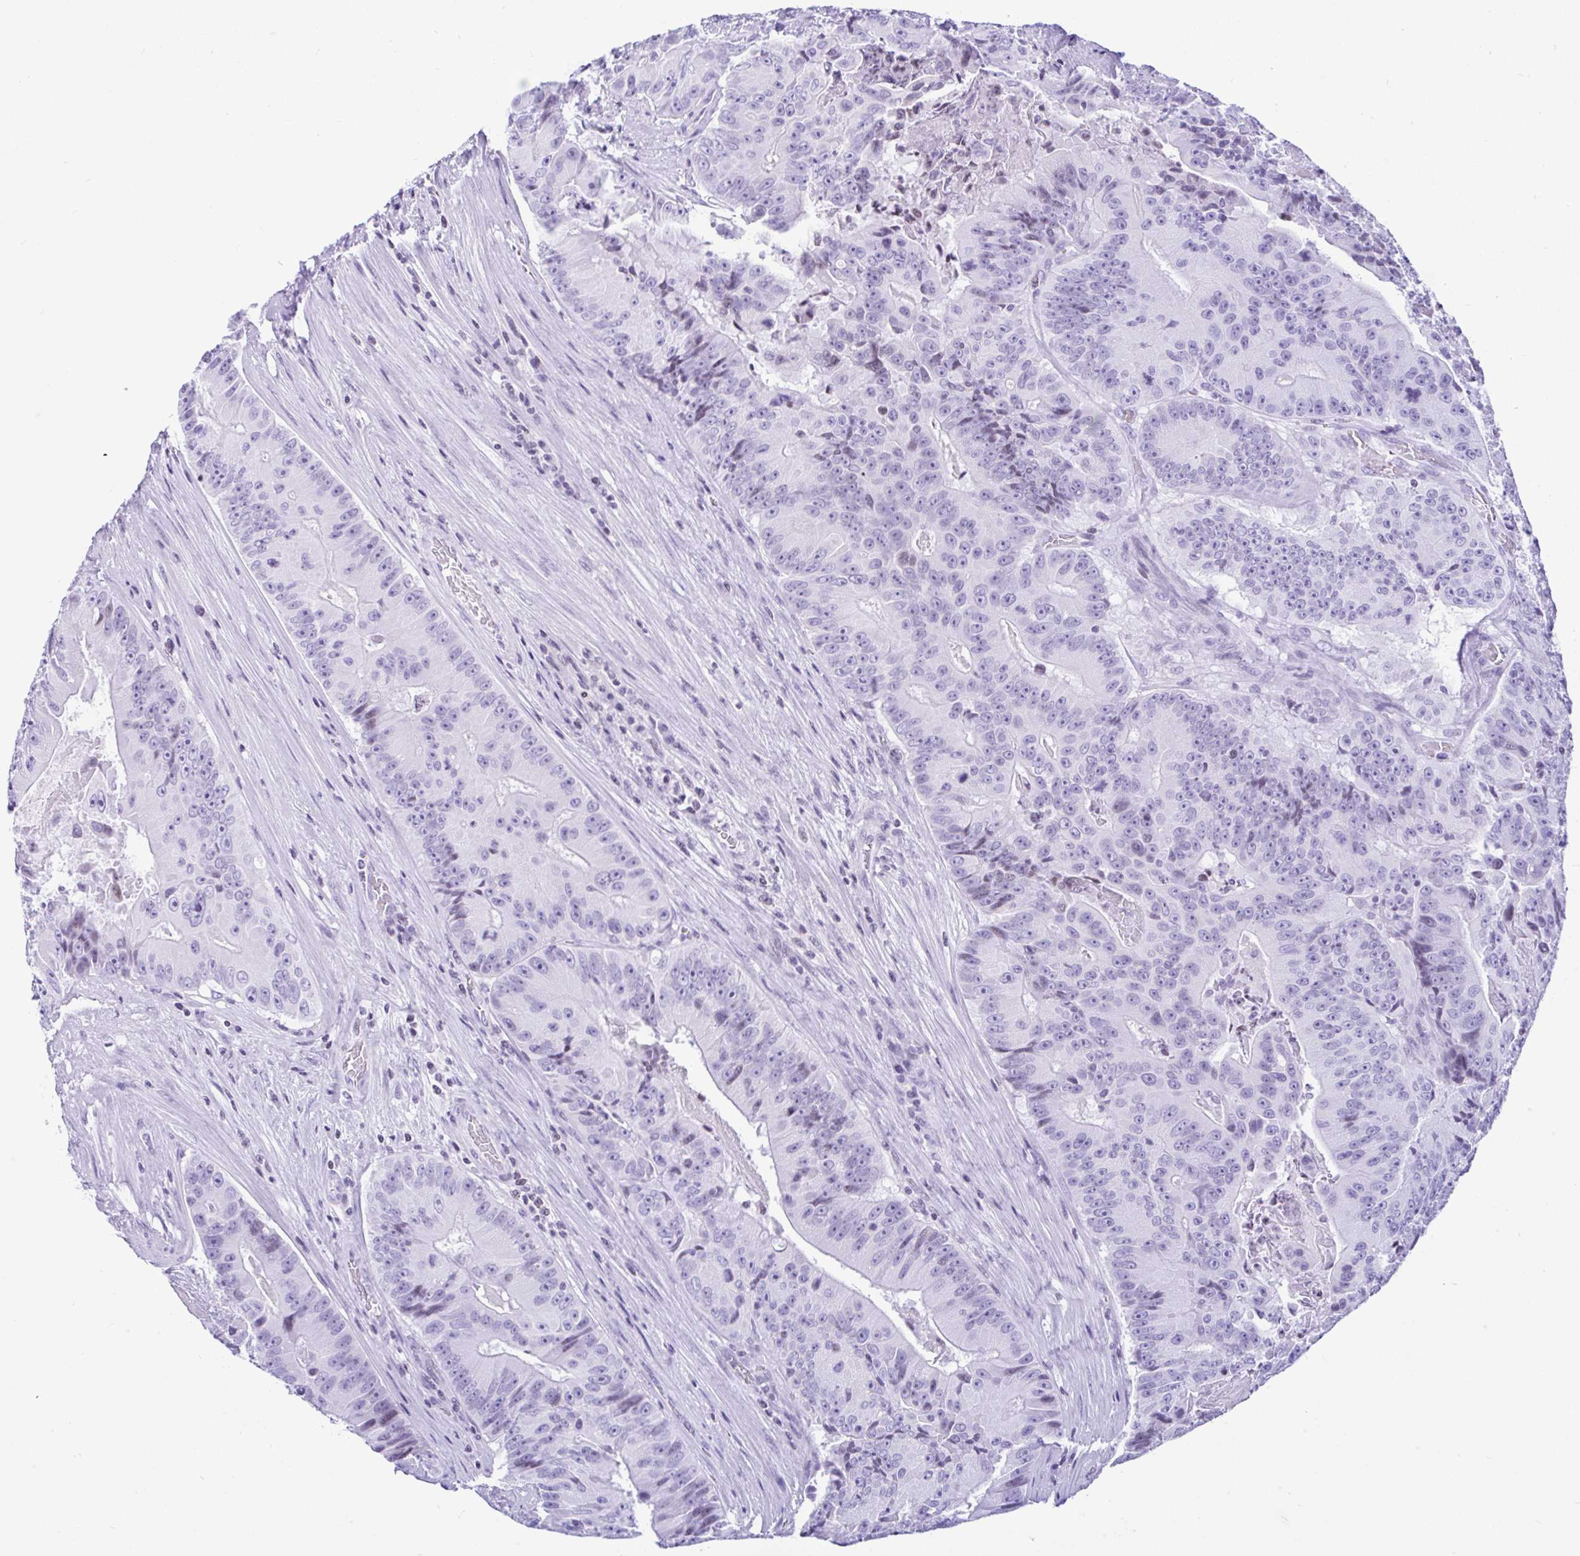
{"staining": {"intensity": "negative", "quantity": "none", "location": "none"}, "tissue": "colorectal cancer", "cell_type": "Tumor cells", "image_type": "cancer", "snomed": [{"axis": "morphology", "description": "Adenocarcinoma, NOS"}, {"axis": "topography", "description": "Colon"}], "caption": "Colorectal cancer was stained to show a protein in brown. There is no significant positivity in tumor cells.", "gene": "KRT27", "patient": {"sex": "female", "age": 86}}